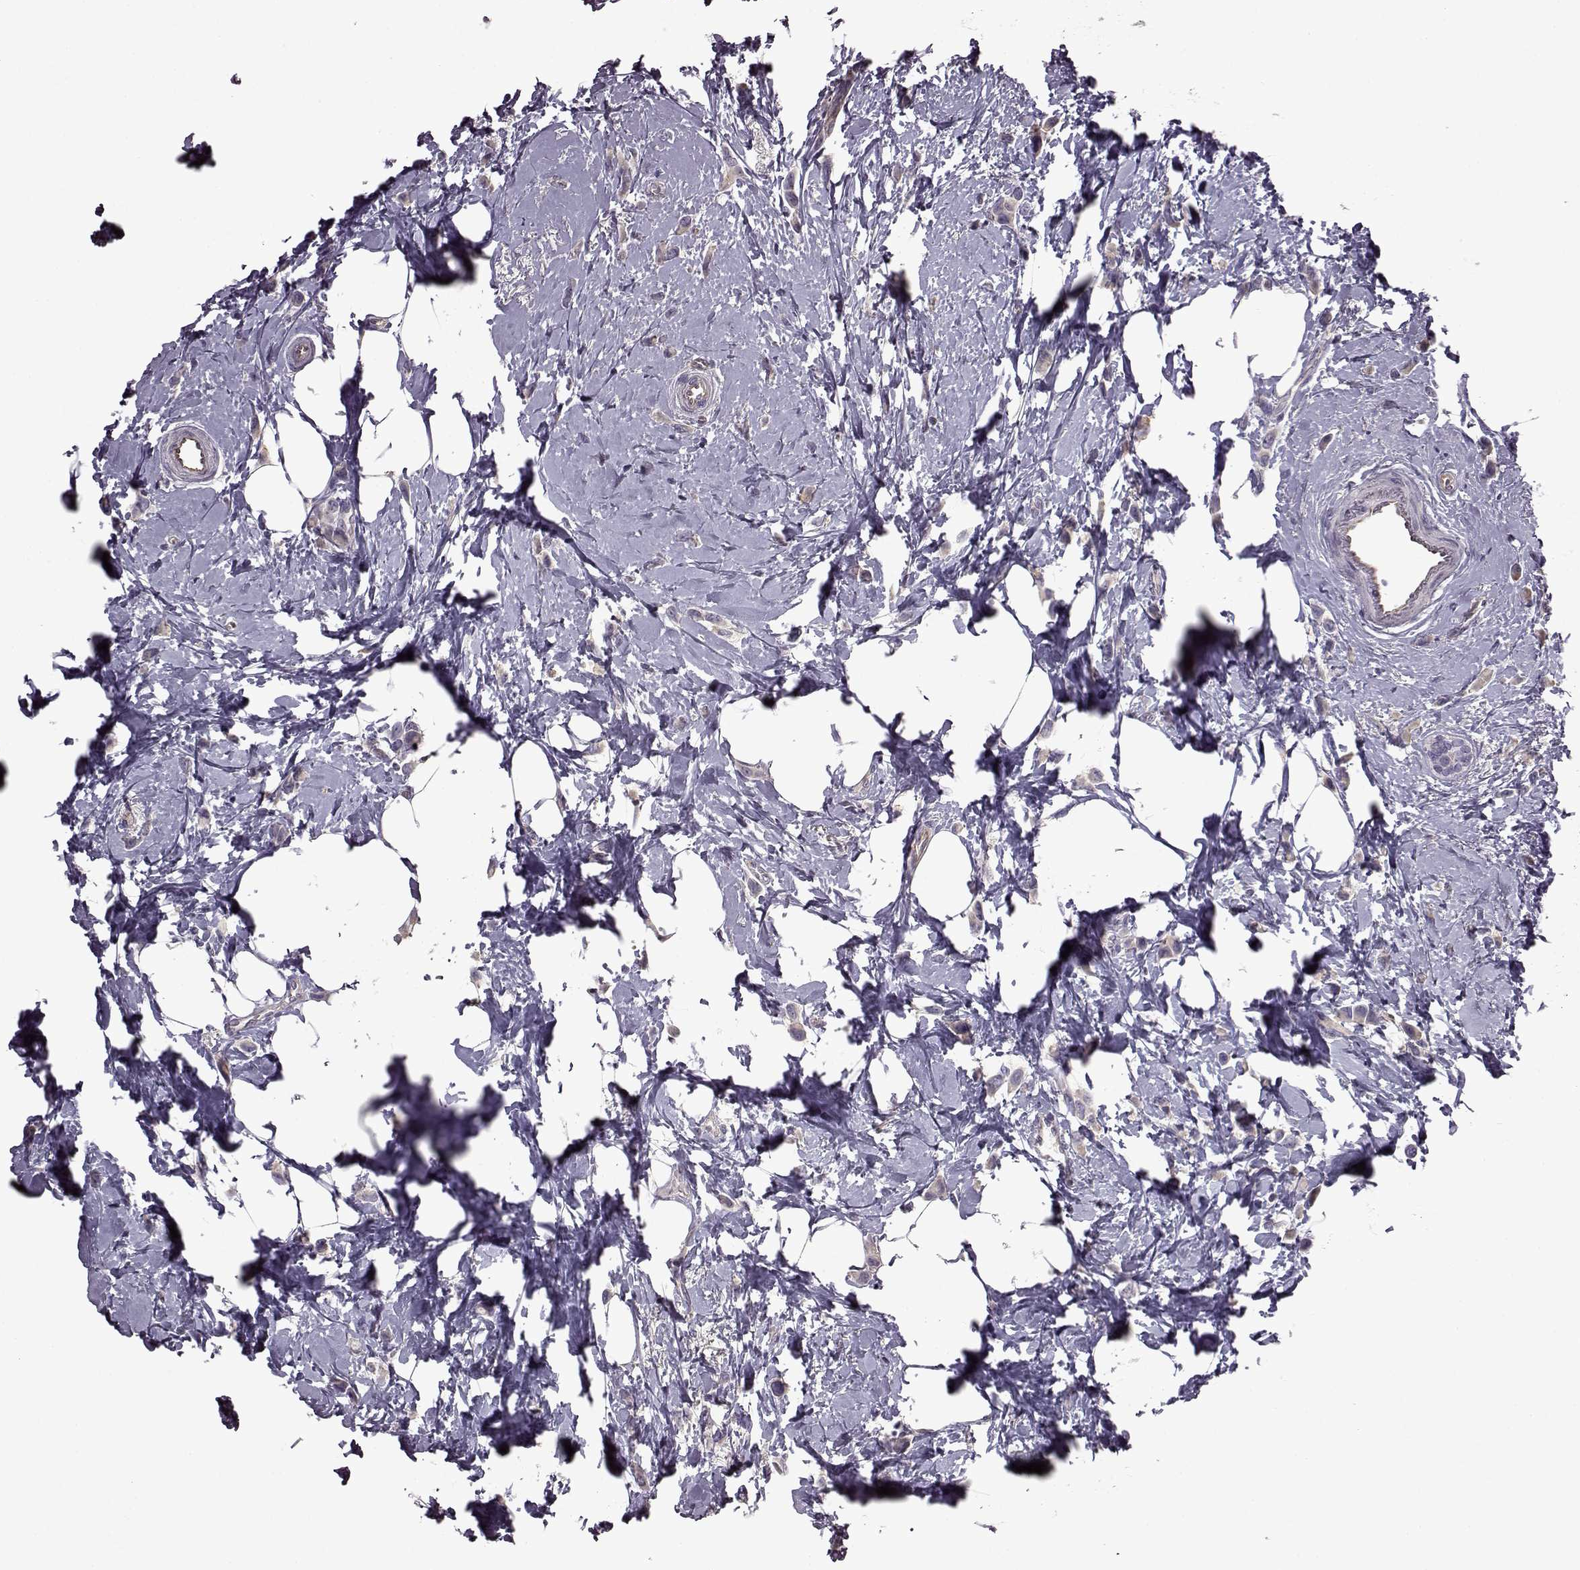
{"staining": {"intensity": "negative", "quantity": "none", "location": "none"}, "tissue": "breast cancer", "cell_type": "Tumor cells", "image_type": "cancer", "snomed": [{"axis": "morphology", "description": "Lobular carcinoma"}, {"axis": "topography", "description": "Breast"}], "caption": "IHC histopathology image of neoplastic tissue: human breast cancer stained with DAB exhibits no significant protein expression in tumor cells.", "gene": "EDDM3B", "patient": {"sex": "female", "age": 66}}